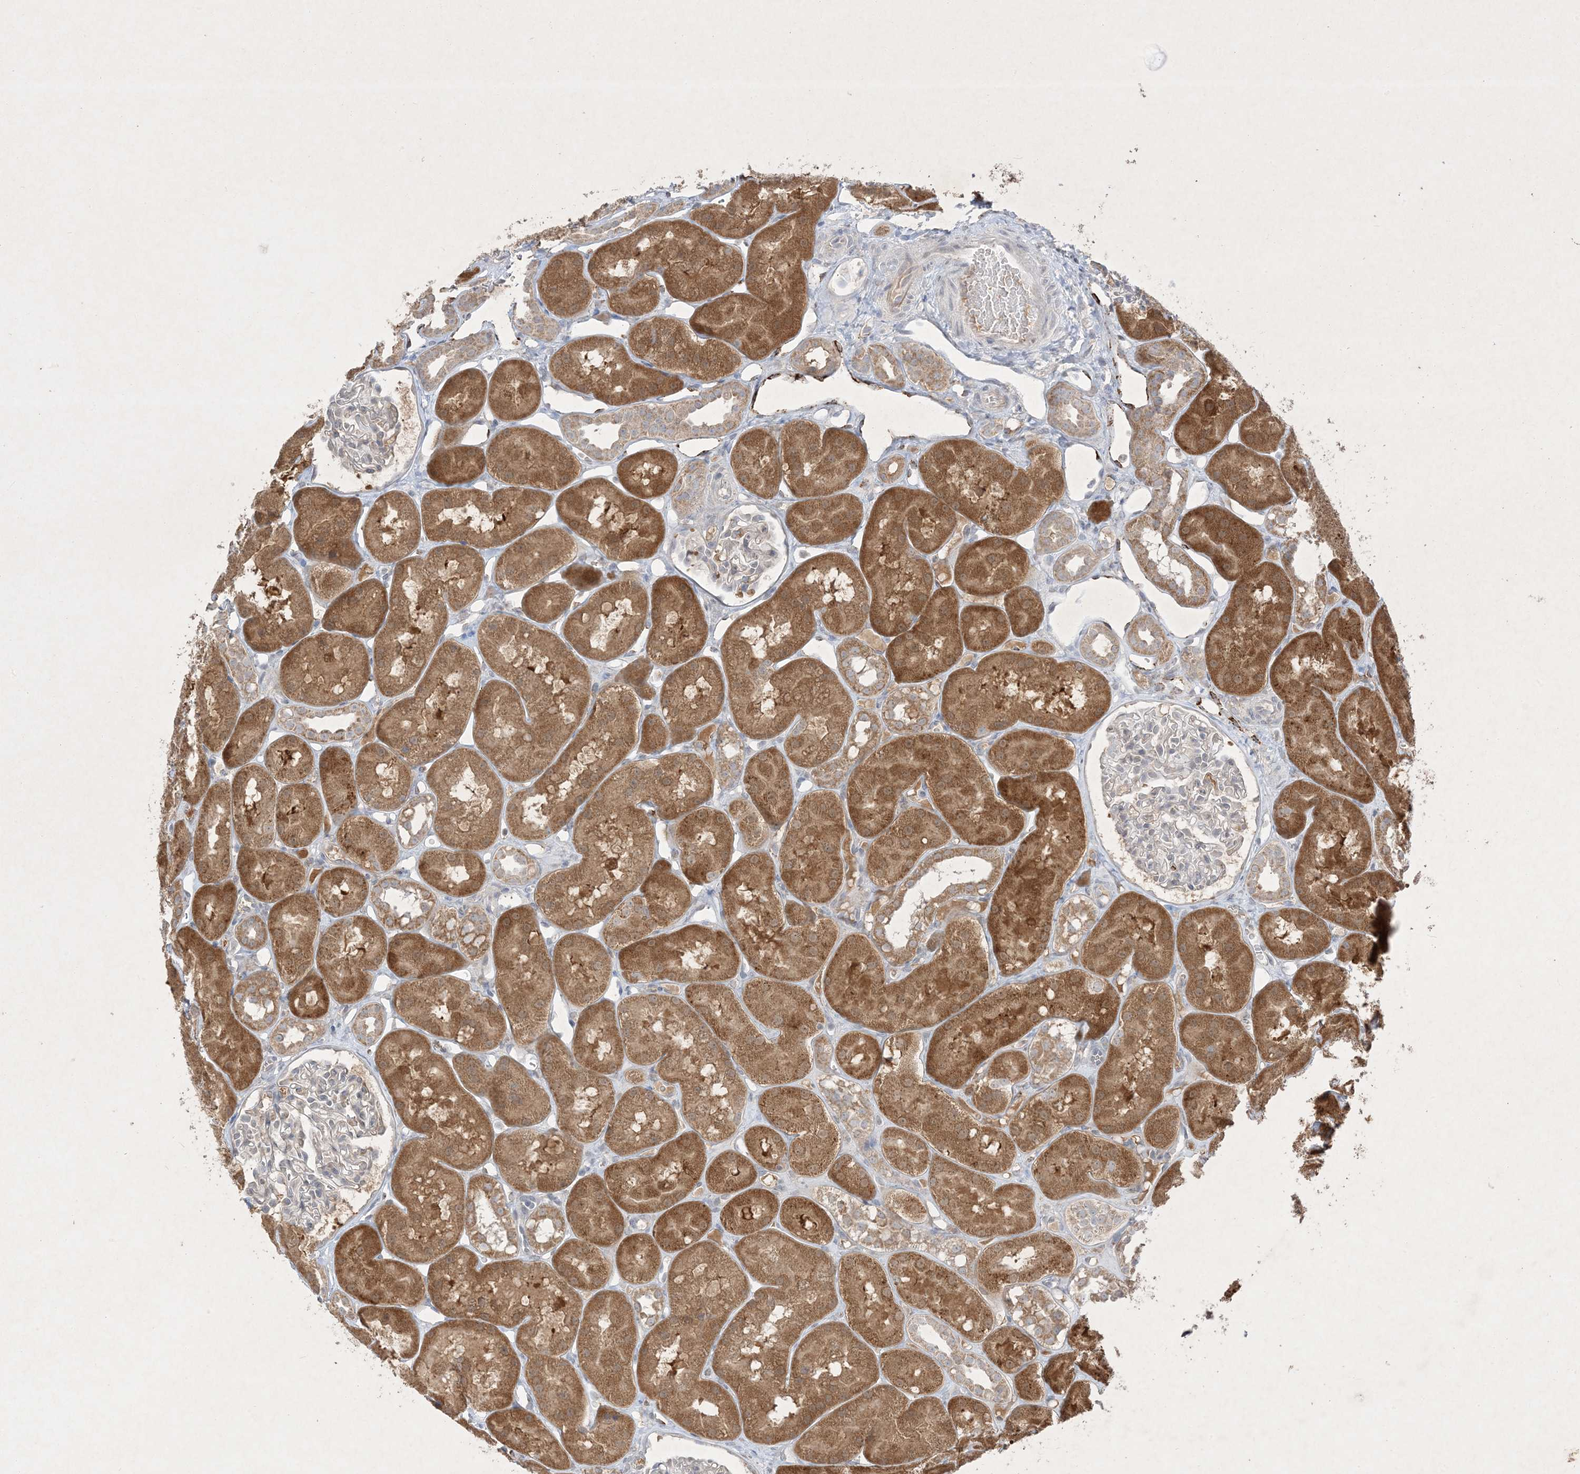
{"staining": {"intensity": "negative", "quantity": "none", "location": "none"}, "tissue": "kidney", "cell_type": "Cells in glomeruli", "image_type": "normal", "snomed": [{"axis": "morphology", "description": "Normal tissue, NOS"}, {"axis": "topography", "description": "Kidney"}], "caption": "DAB (3,3'-diaminobenzidine) immunohistochemical staining of unremarkable human kidney reveals no significant staining in cells in glomeruli. (DAB immunohistochemistry (IHC) visualized using brightfield microscopy, high magnification).", "gene": "PRSS36", "patient": {"sex": "male", "age": 16}}